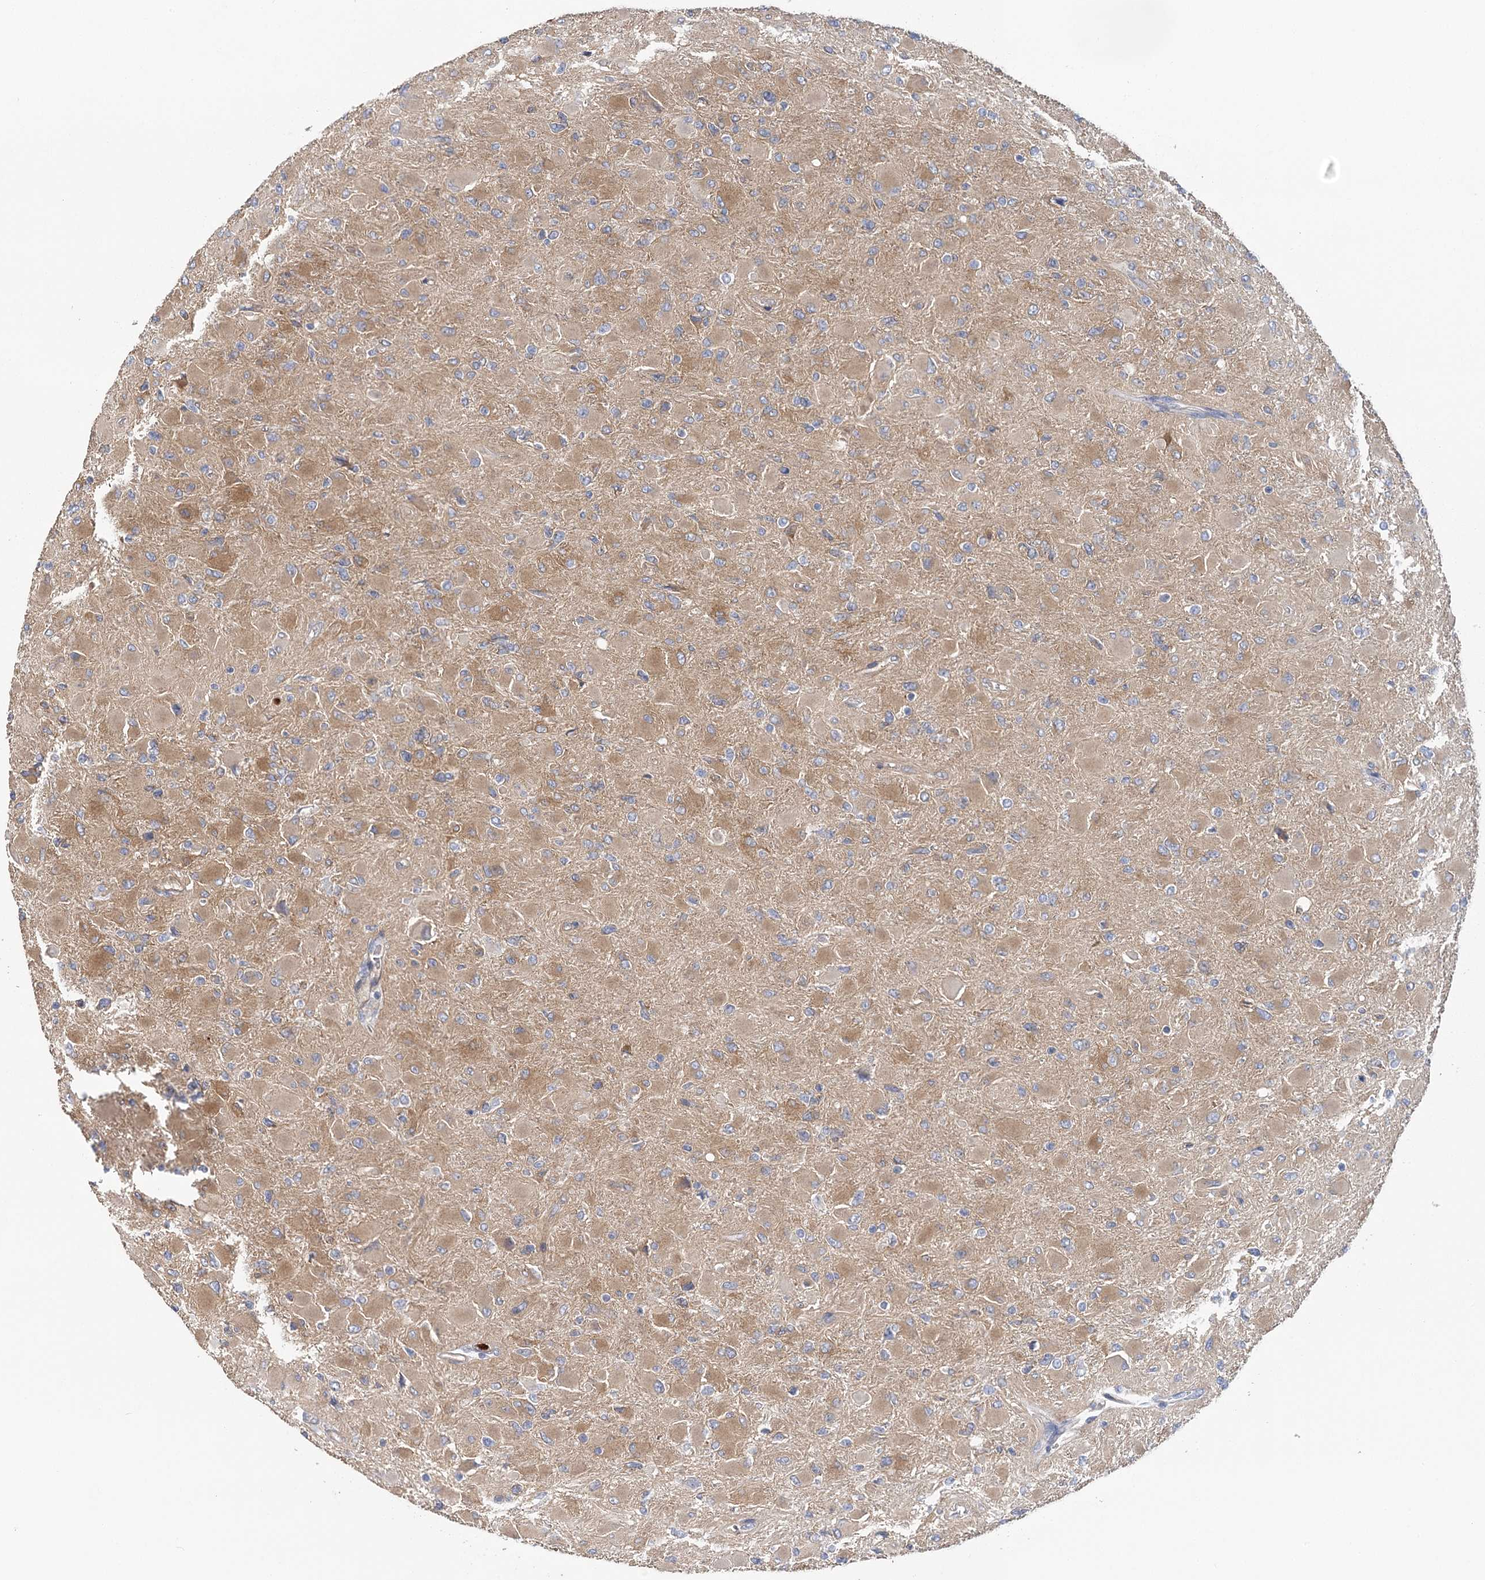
{"staining": {"intensity": "moderate", "quantity": "<25%", "location": "cytoplasmic/membranous"}, "tissue": "glioma", "cell_type": "Tumor cells", "image_type": "cancer", "snomed": [{"axis": "morphology", "description": "Glioma, malignant, High grade"}, {"axis": "topography", "description": "Cerebral cortex"}], "caption": "Protein staining of malignant glioma (high-grade) tissue reveals moderate cytoplasmic/membranous expression in approximately <25% of tumor cells.", "gene": "EPB41L5", "patient": {"sex": "female", "age": 36}}